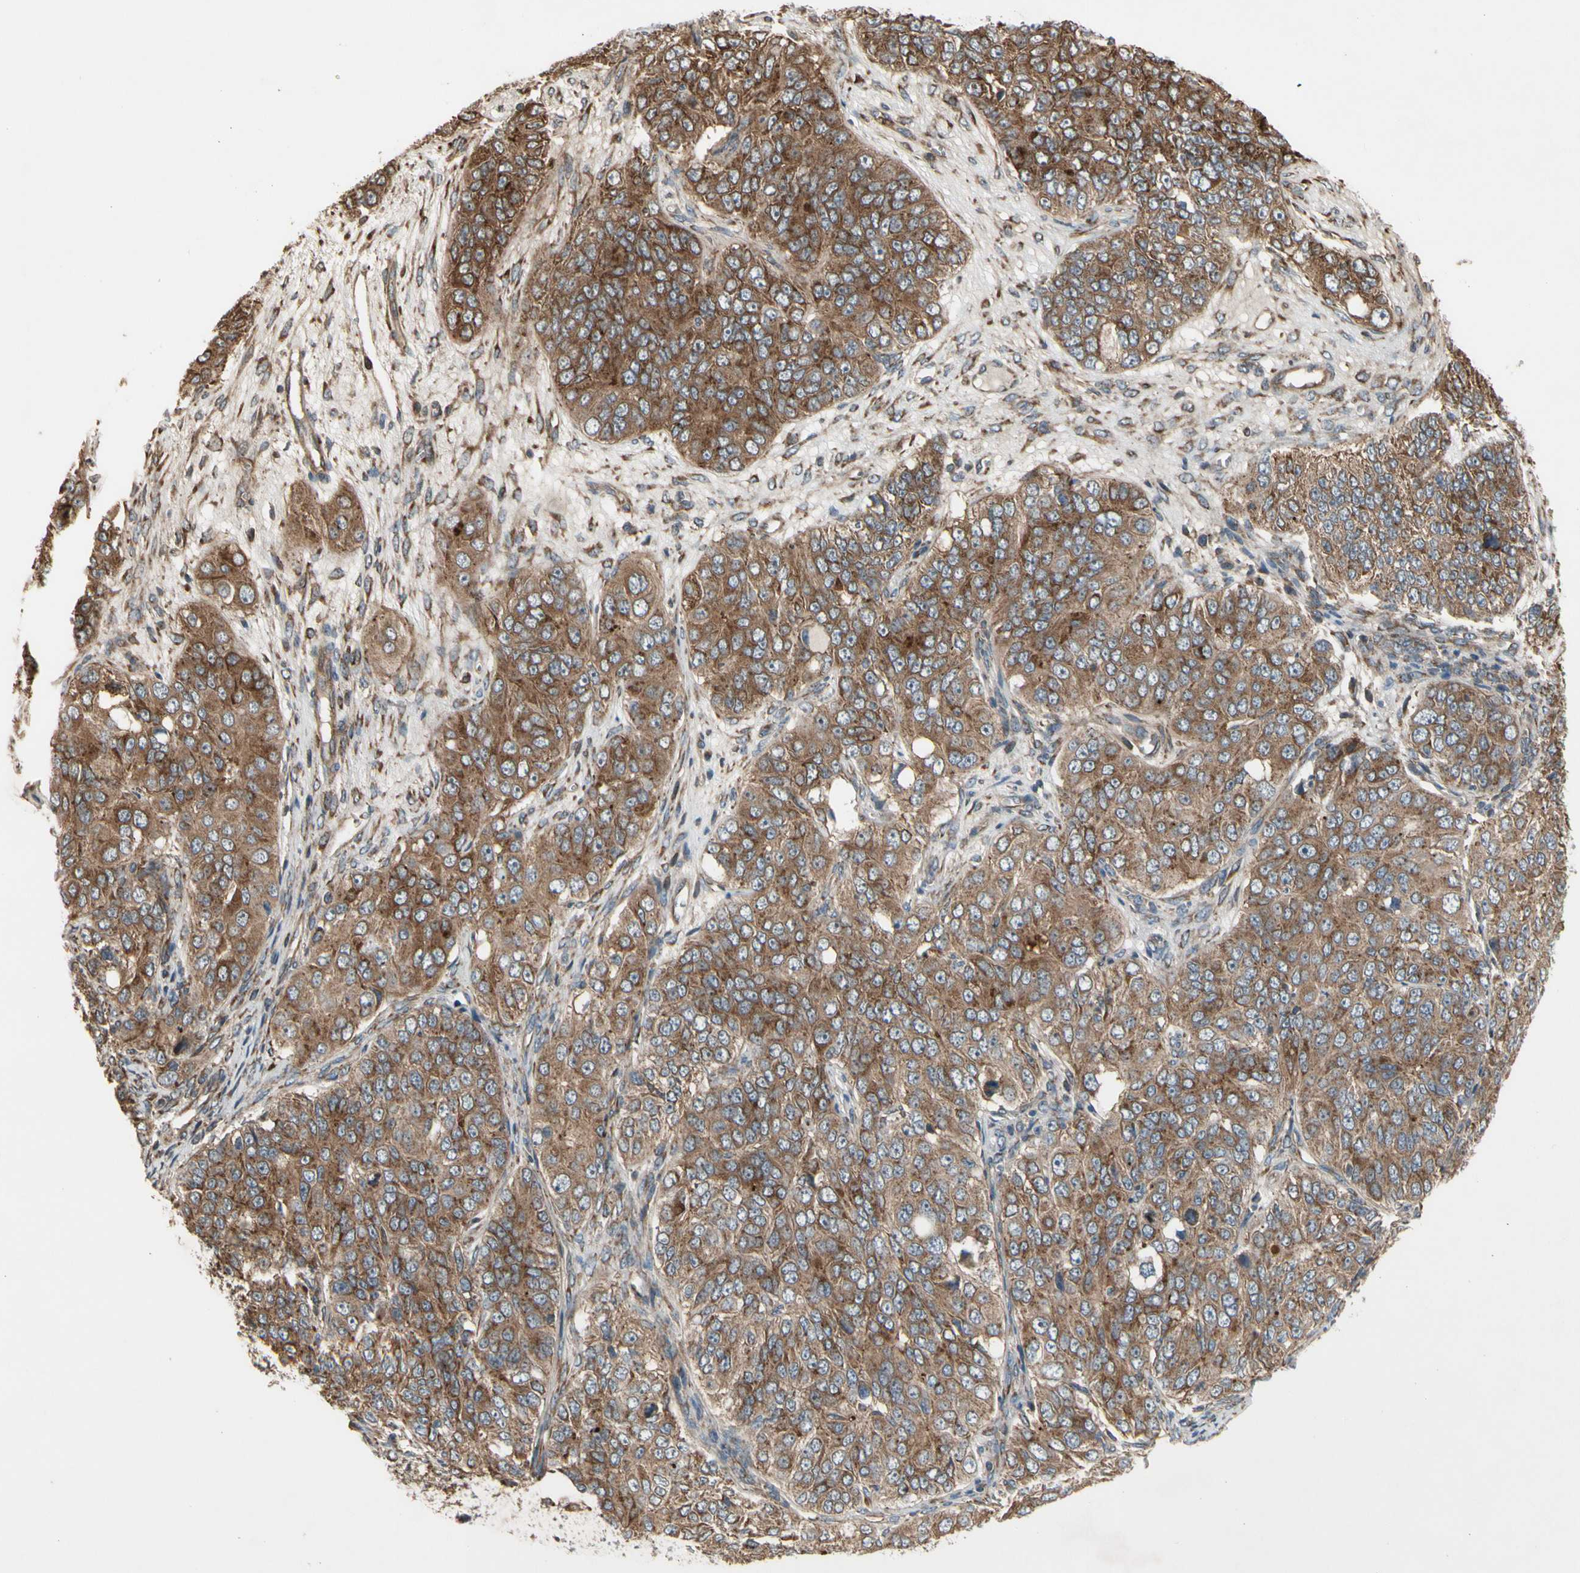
{"staining": {"intensity": "strong", "quantity": ">75%", "location": "cytoplasmic/membranous"}, "tissue": "ovarian cancer", "cell_type": "Tumor cells", "image_type": "cancer", "snomed": [{"axis": "morphology", "description": "Carcinoma, endometroid"}, {"axis": "topography", "description": "Ovary"}], "caption": "Immunohistochemistry (DAB) staining of ovarian endometroid carcinoma exhibits strong cytoplasmic/membranous protein positivity in approximately >75% of tumor cells. (Brightfield microscopy of DAB IHC at high magnification).", "gene": "SLC39A9", "patient": {"sex": "female", "age": 51}}